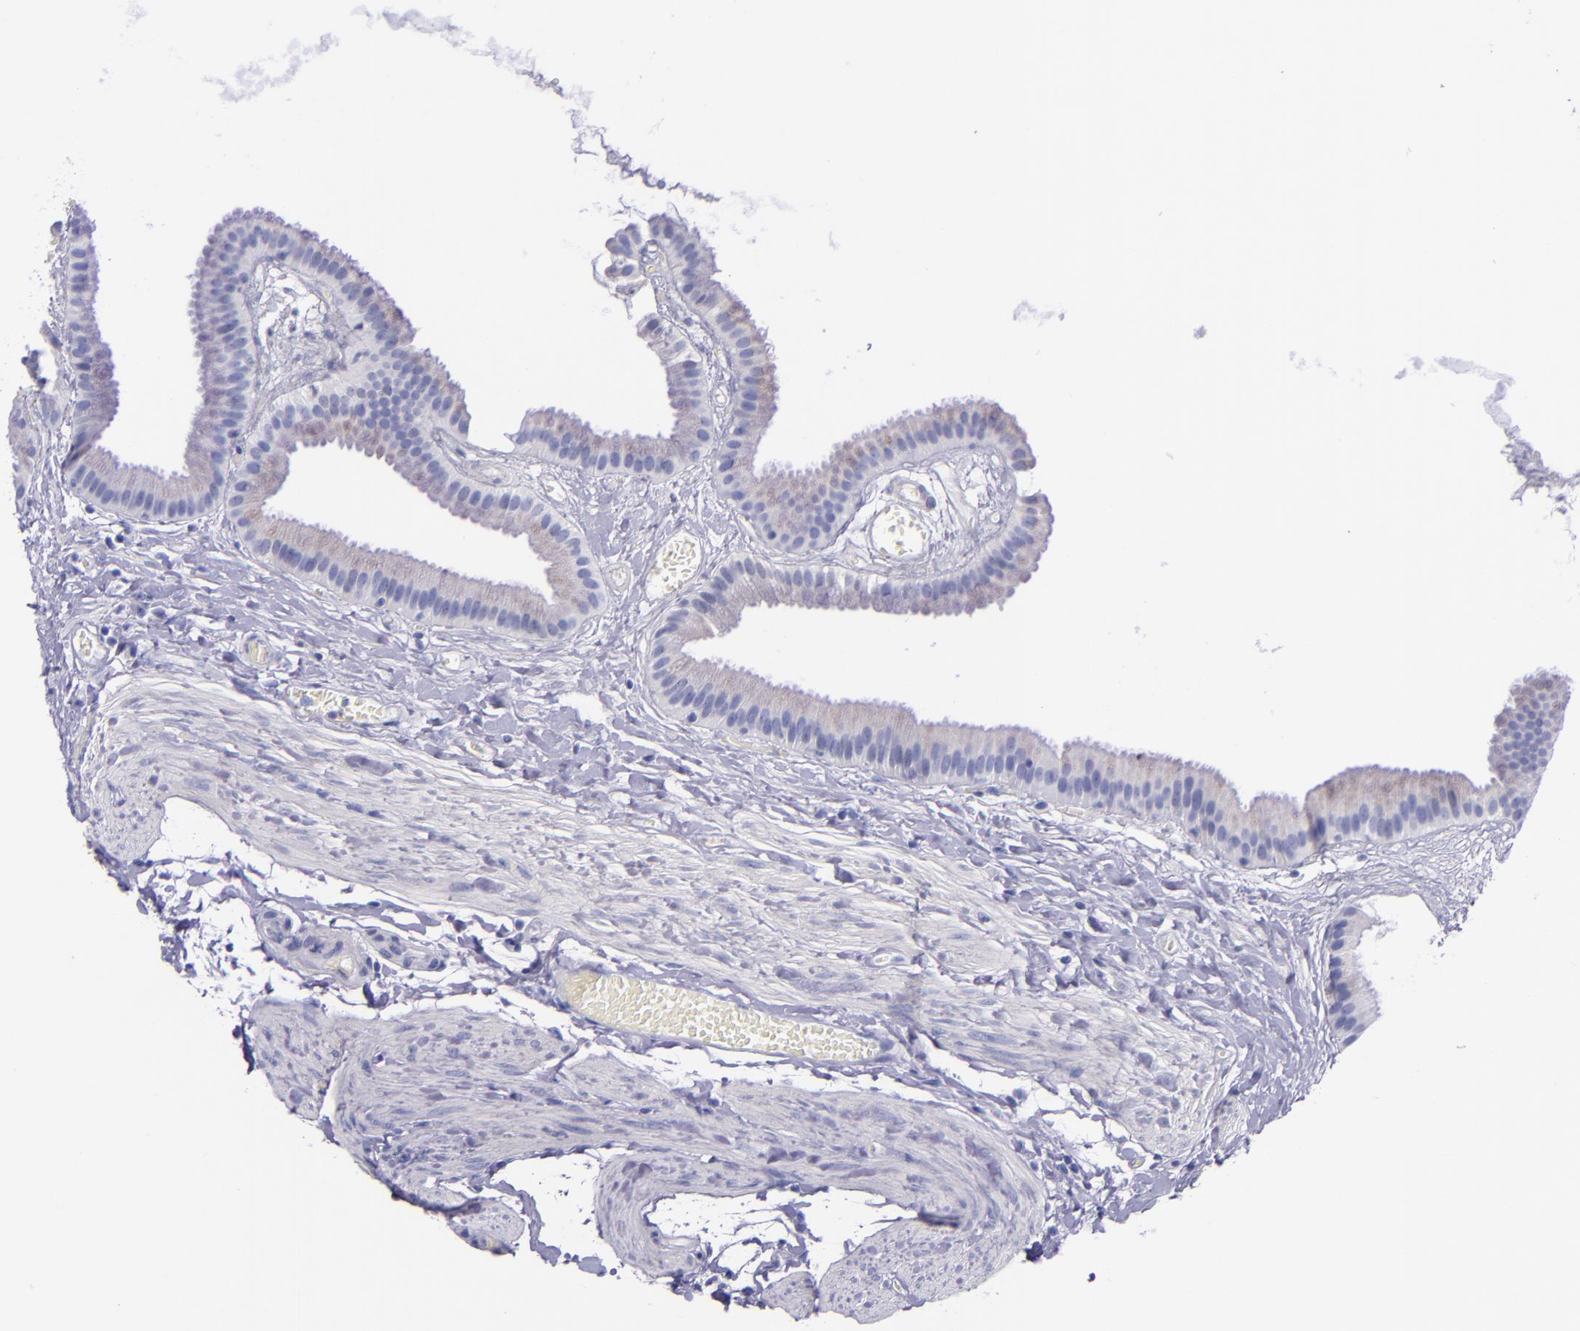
{"staining": {"intensity": "negative", "quantity": "none", "location": "none"}, "tissue": "gallbladder", "cell_type": "Glandular cells", "image_type": "normal", "snomed": [{"axis": "morphology", "description": "Normal tissue, NOS"}, {"axis": "topography", "description": "Gallbladder"}], "caption": "Immunohistochemistry micrograph of unremarkable gallbladder: human gallbladder stained with DAB demonstrates no significant protein expression in glandular cells. (Stains: DAB immunohistochemistry with hematoxylin counter stain, Microscopy: brightfield microscopy at high magnification).", "gene": "SLPI", "patient": {"sex": "female", "age": 63}}